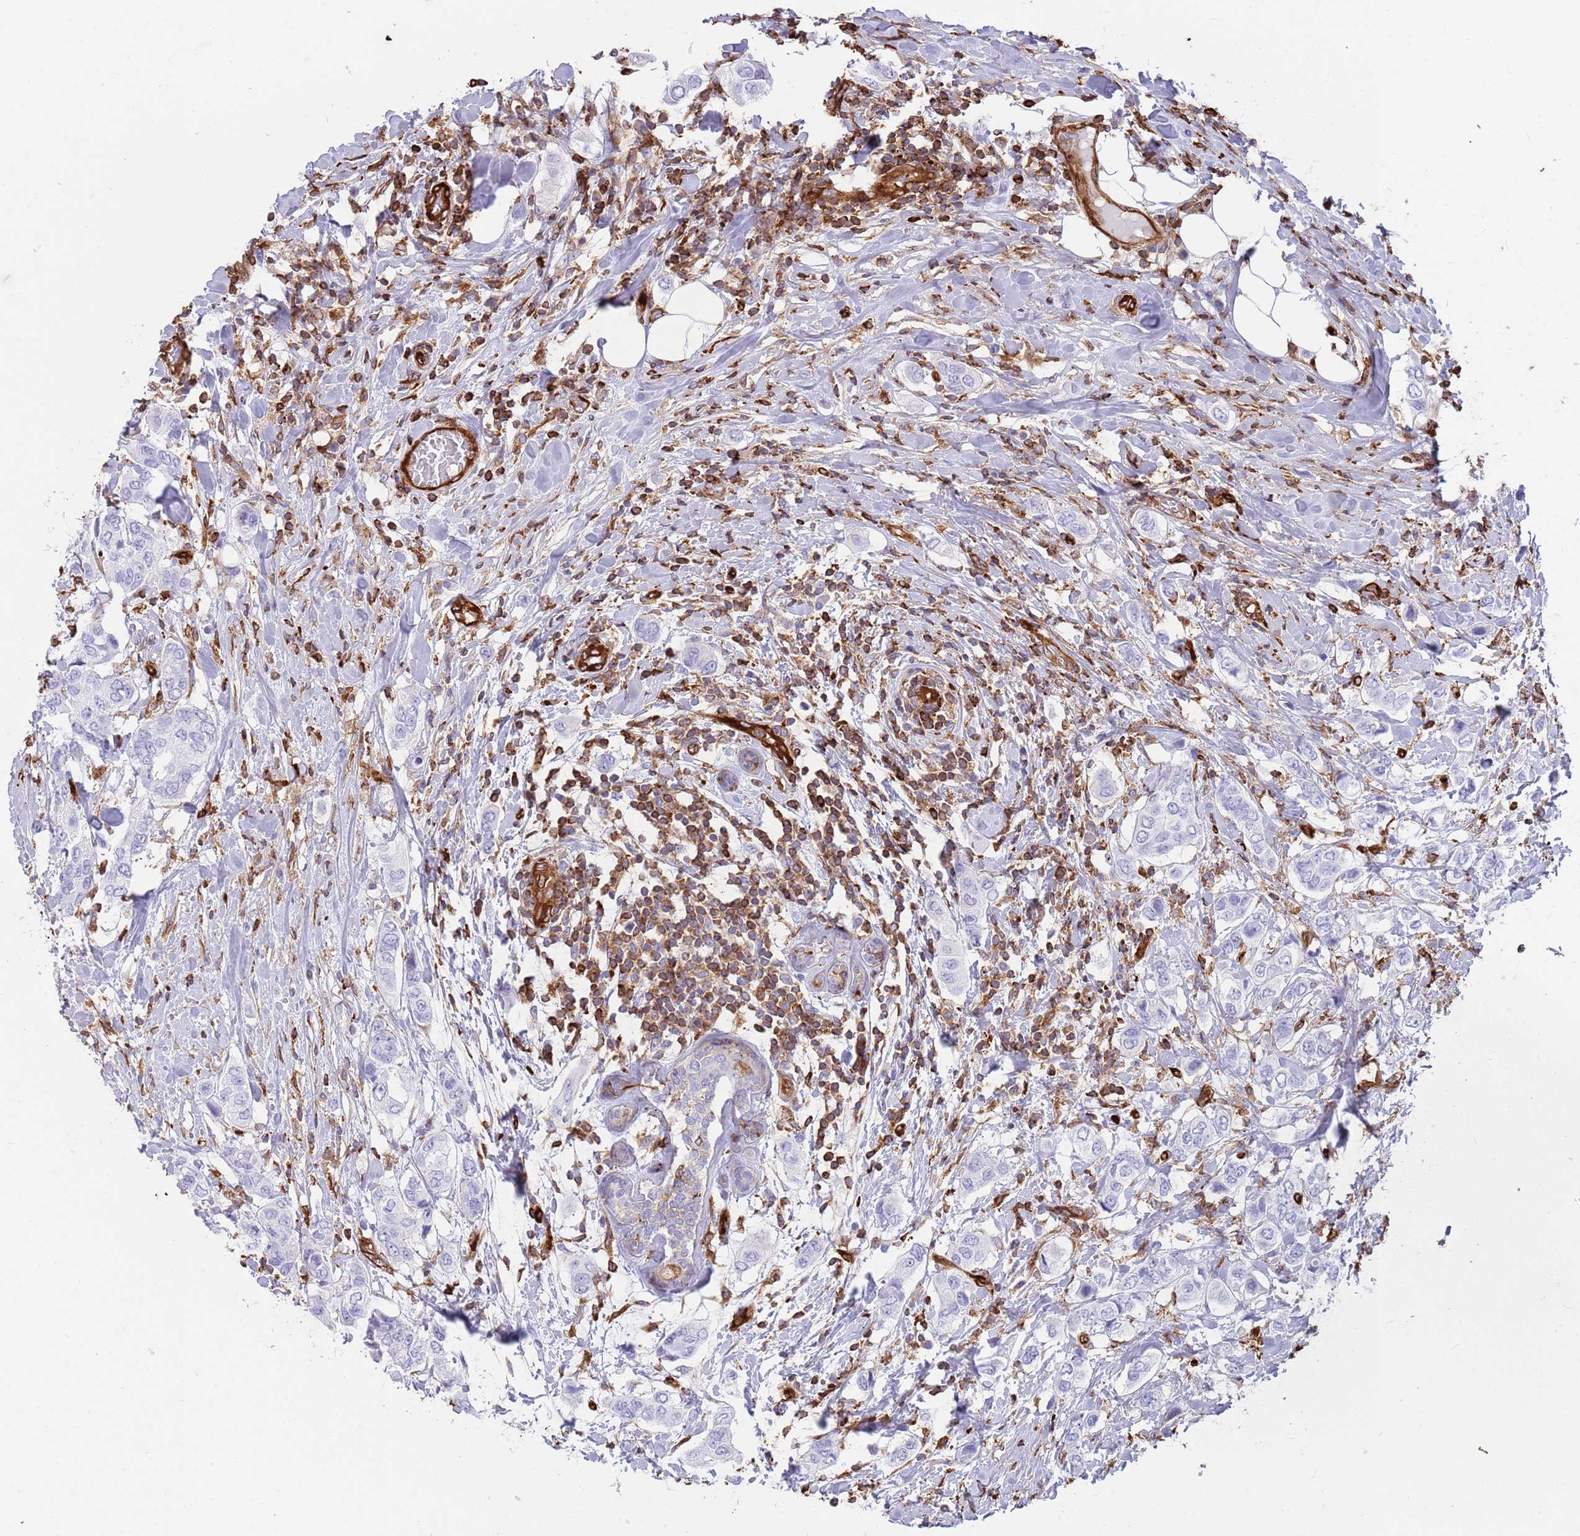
{"staining": {"intensity": "negative", "quantity": "none", "location": "none"}, "tissue": "breast cancer", "cell_type": "Tumor cells", "image_type": "cancer", "snomed": [{"axis": "morphology", "description": "Lobular carcinoma"}, {"axis": "topography", "description": "Breast"}], "caption": "This is an IHC histopathology image of breast cancer. There is no staining in tumor cells.", "gene": "KBTBD7", "patient": {"sex": "female", "age": 51}}